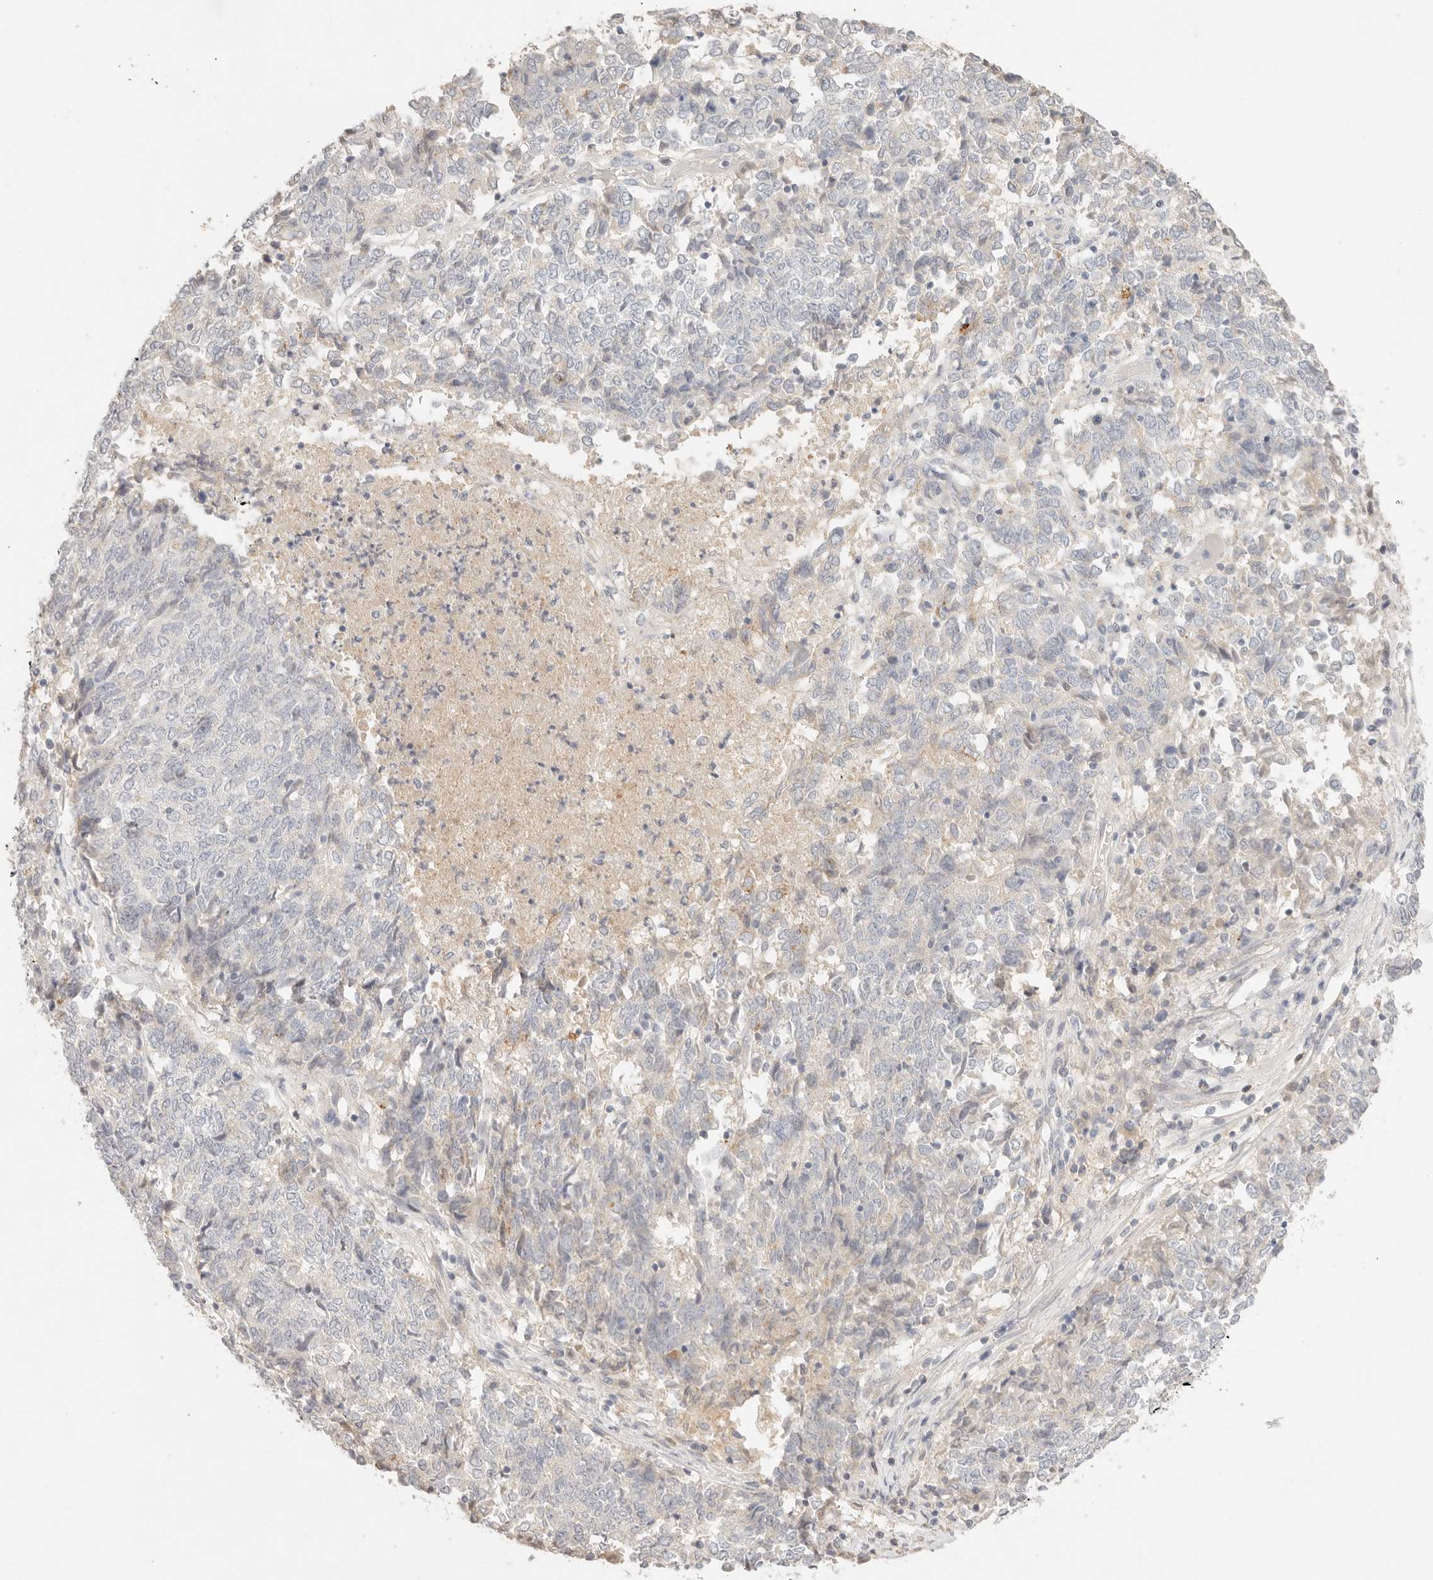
{"staining": {"intensity": "weak", "quantity": "<25%", "location": "cytoplasmic/membranous"}, "tissue": "endometrial cancer", "cell_type": "Tumor cells", "image_type": "cancer", "snomed": [{"axis": "morphology", "description": "Adenocarcinoma, NOS"}, {"axis": "topography", "description": "Endometrium"}], "caption": "IHC of human endometrial cancer (adenocarcinoma) shows no expression in tumor cells.", "gene": "CEP120", "patient": {"sex": "female", "age": 80}}